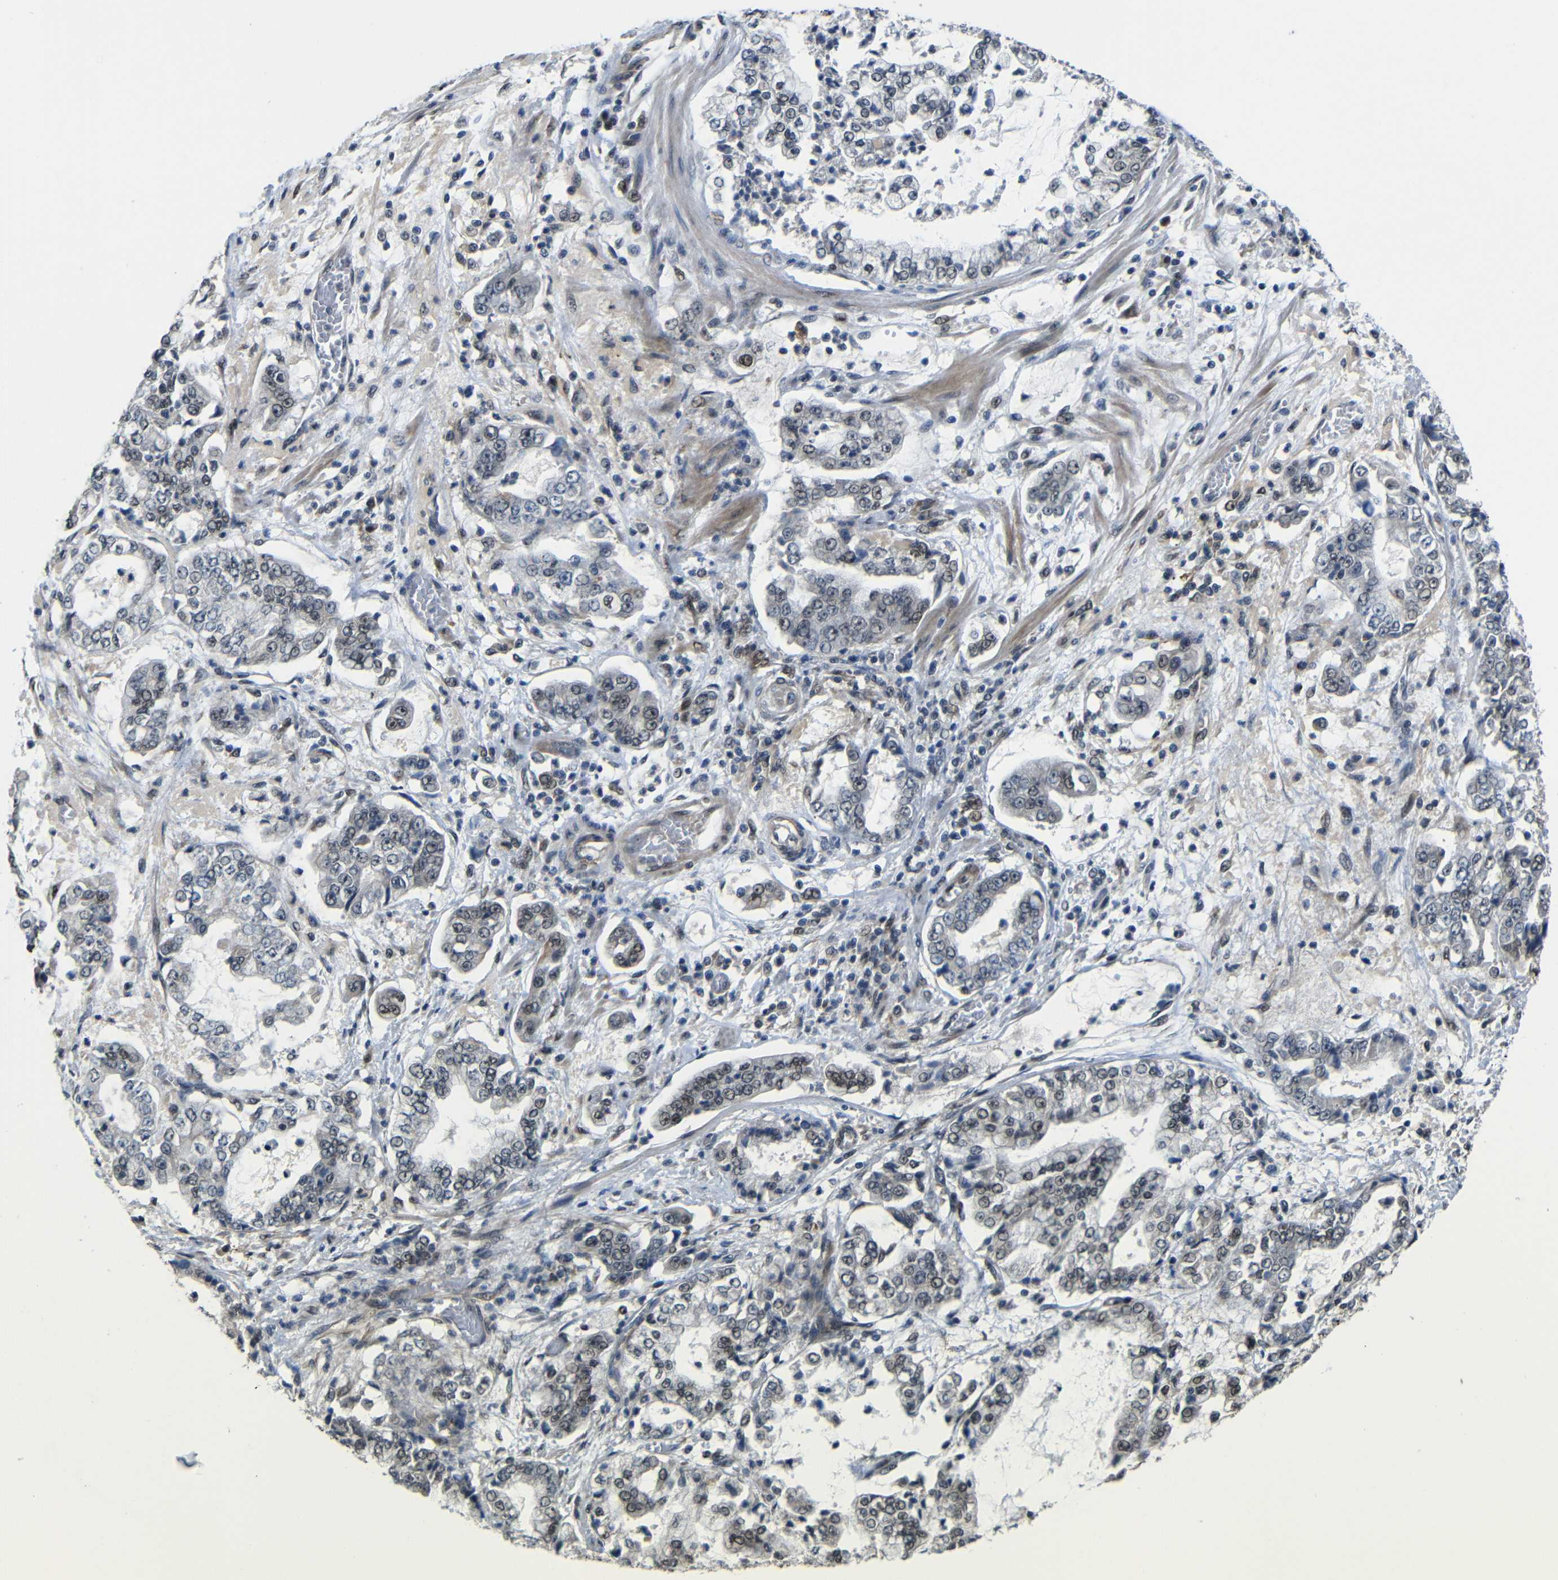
{"staining": {"intensity": "negative", "quantity": "none", "location": "none"}, "tissue": "stomach cancer", "cell_type": "Tumor cells", "image_type": "cancer", "snomed": [{"axis": "morphology", "description": "Adenocarcinoma, NOS"}, {"axis": "topography", "description": "Stomach"}], "caption": "Immunohistochemical staining of stomach cancer (adenocarcinoma) displays no significant expression in tumor cells.", "gene": "FAM172A", "patient": {"sex": "male", "age": 76}}